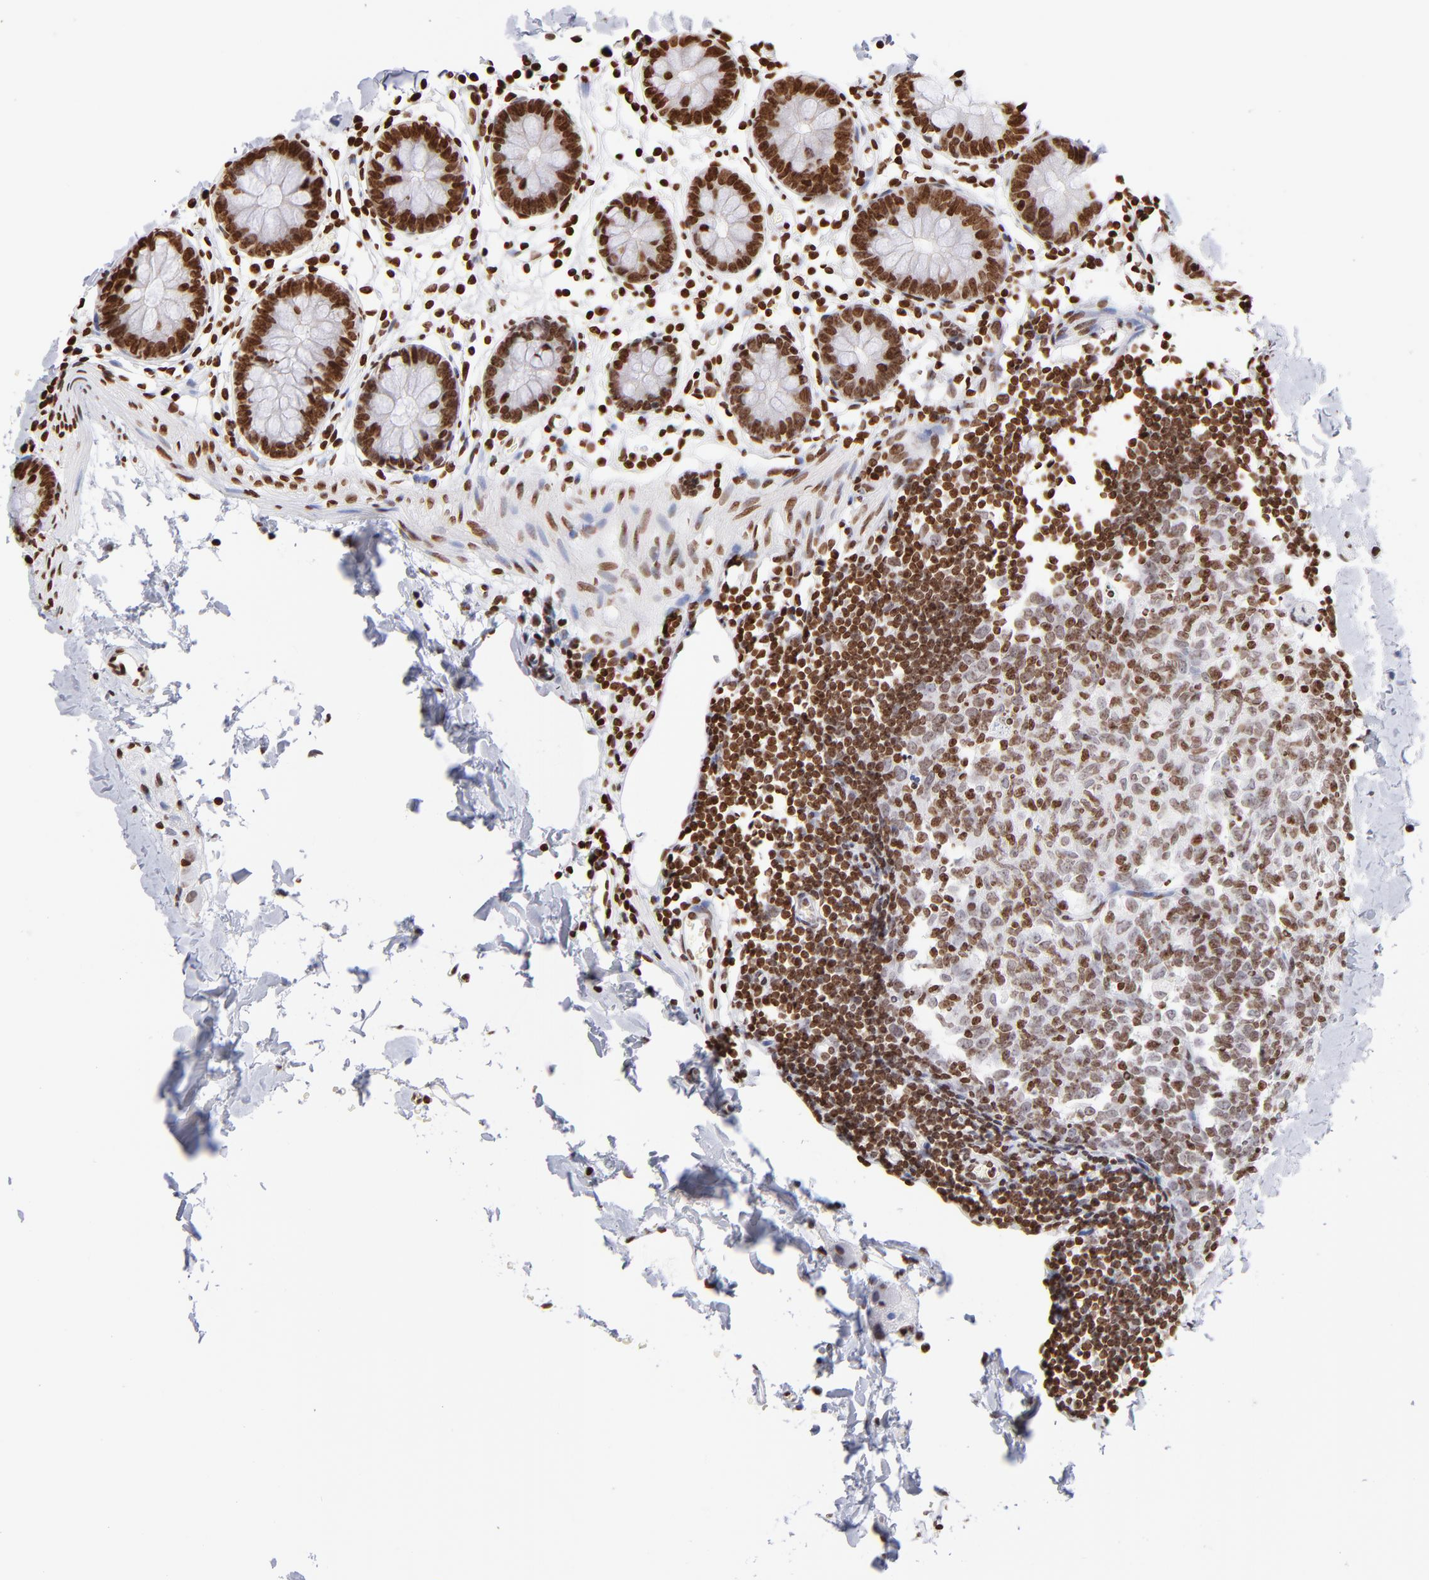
{"staining": {"intensity": "moderate", "quantity": ">75%", "location": "nuclear"}, "tissue": "colon", "cell_type": "Endothelial cells", "image_type": "normal", "snomed": [{"axis": "morphology", "description": "Normal tissue, NOS"}, {"axis": "topography", "description": "Colon"}], "caption": "Immunohistochemistry (IHC) of normal human colon shows medium levels of moderate nuclear staining in approximately >75% of endothelial cells.", "gene": "RTL4", "patient": {"sex": "male", "age": 14}}